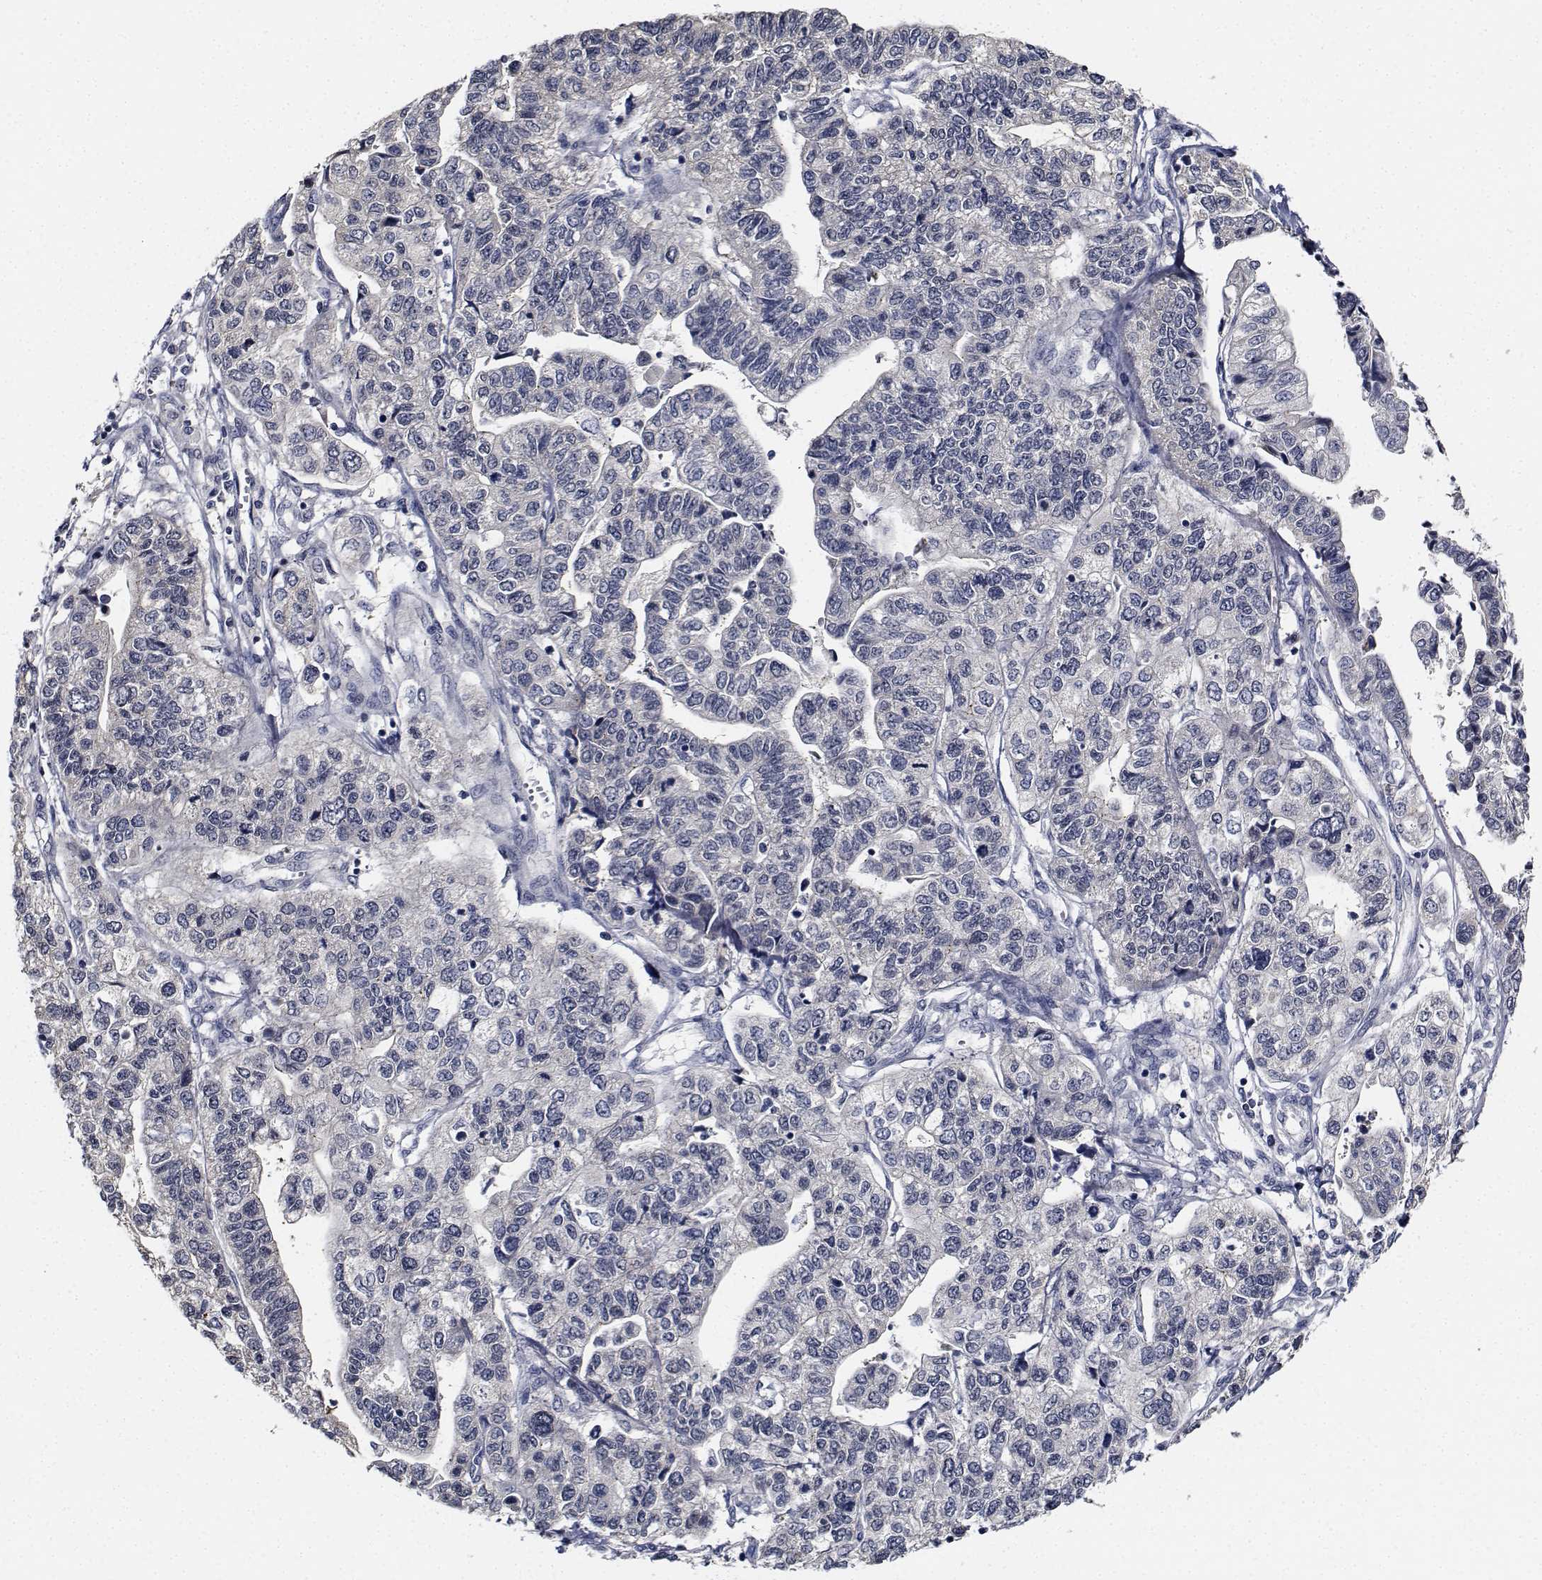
{"staining": {"intensity": "negative", "quantity": "none", "location": "none"}, "tissue": "stomach cancer", "cell_type": "Tumor cells", "image_type": "cancer", "snomed": [{"axis": "morphology", "description": "Adenocarcinoma, NOS"}, {"axis": "topography", "description": "Stomach, upper"}], "caption": "High magnification brightfield microscopy of adenocarcinoma (stomach) stained with DAB (brown) and counterstained with hematoxylin (blue): tumor cells show no significant staining.", "gene": "NVL", "patient": {"sex": "female", "age": 67}}